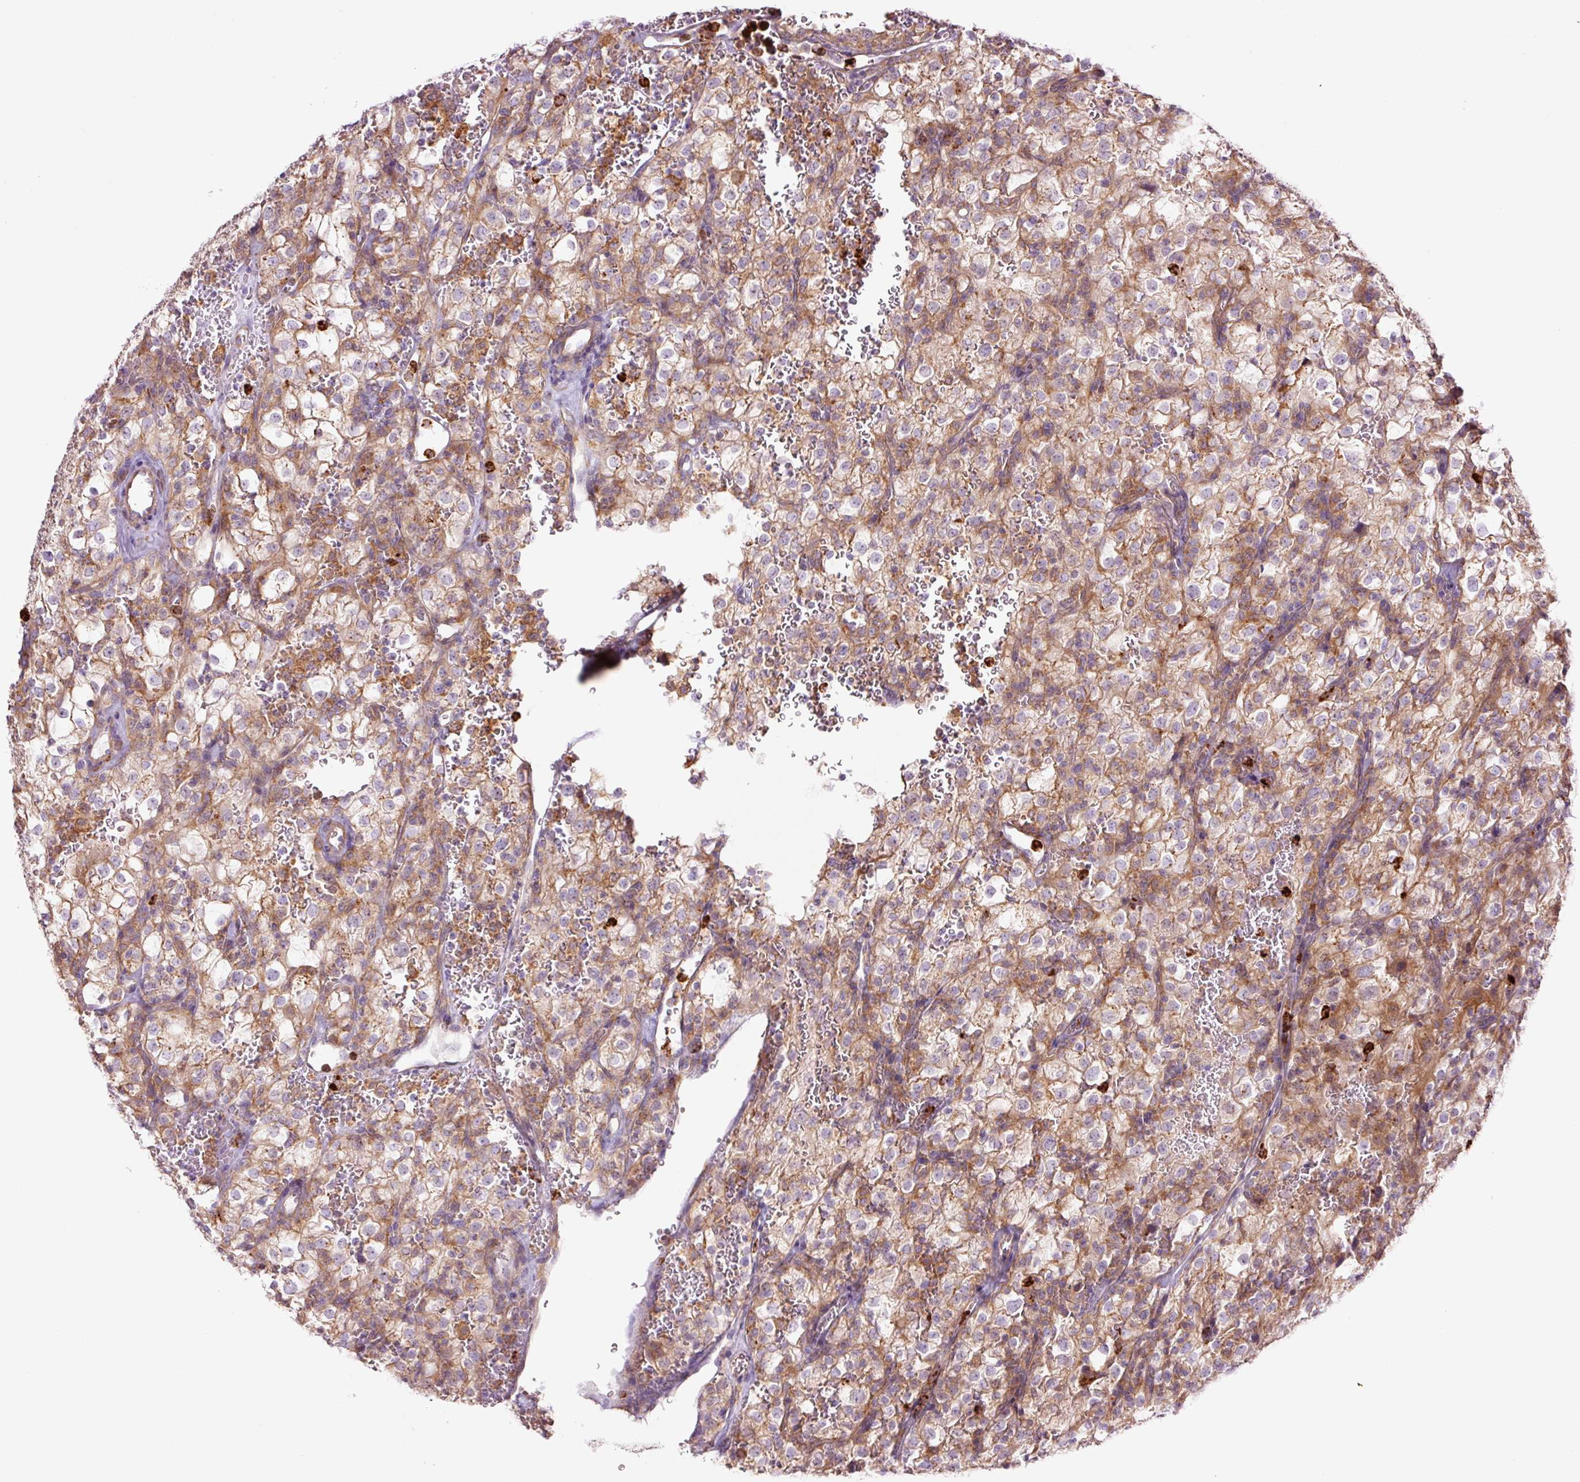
{"staining": {"intensity": "weak", "quantity": "25%-75%", "location": "cytoplasmic/membranous"}, "tissue": "renal cancer", "cell_type": "Tumor cells", "image_type": "cancer", "snomed": [{"axis": "morphology", "description": "Adenocarcinoma, NOS"}, {"axis": "topography", "description": "Kidney"}], "caption": "A low amount of weak cytoplasmic/membranous staining is present in about 25%-75% of tumor cells in renal cancer (adenocarcinoma) tissue.", "gene": "SH2D6", "patient": {"sex": "female", "age": 74}}